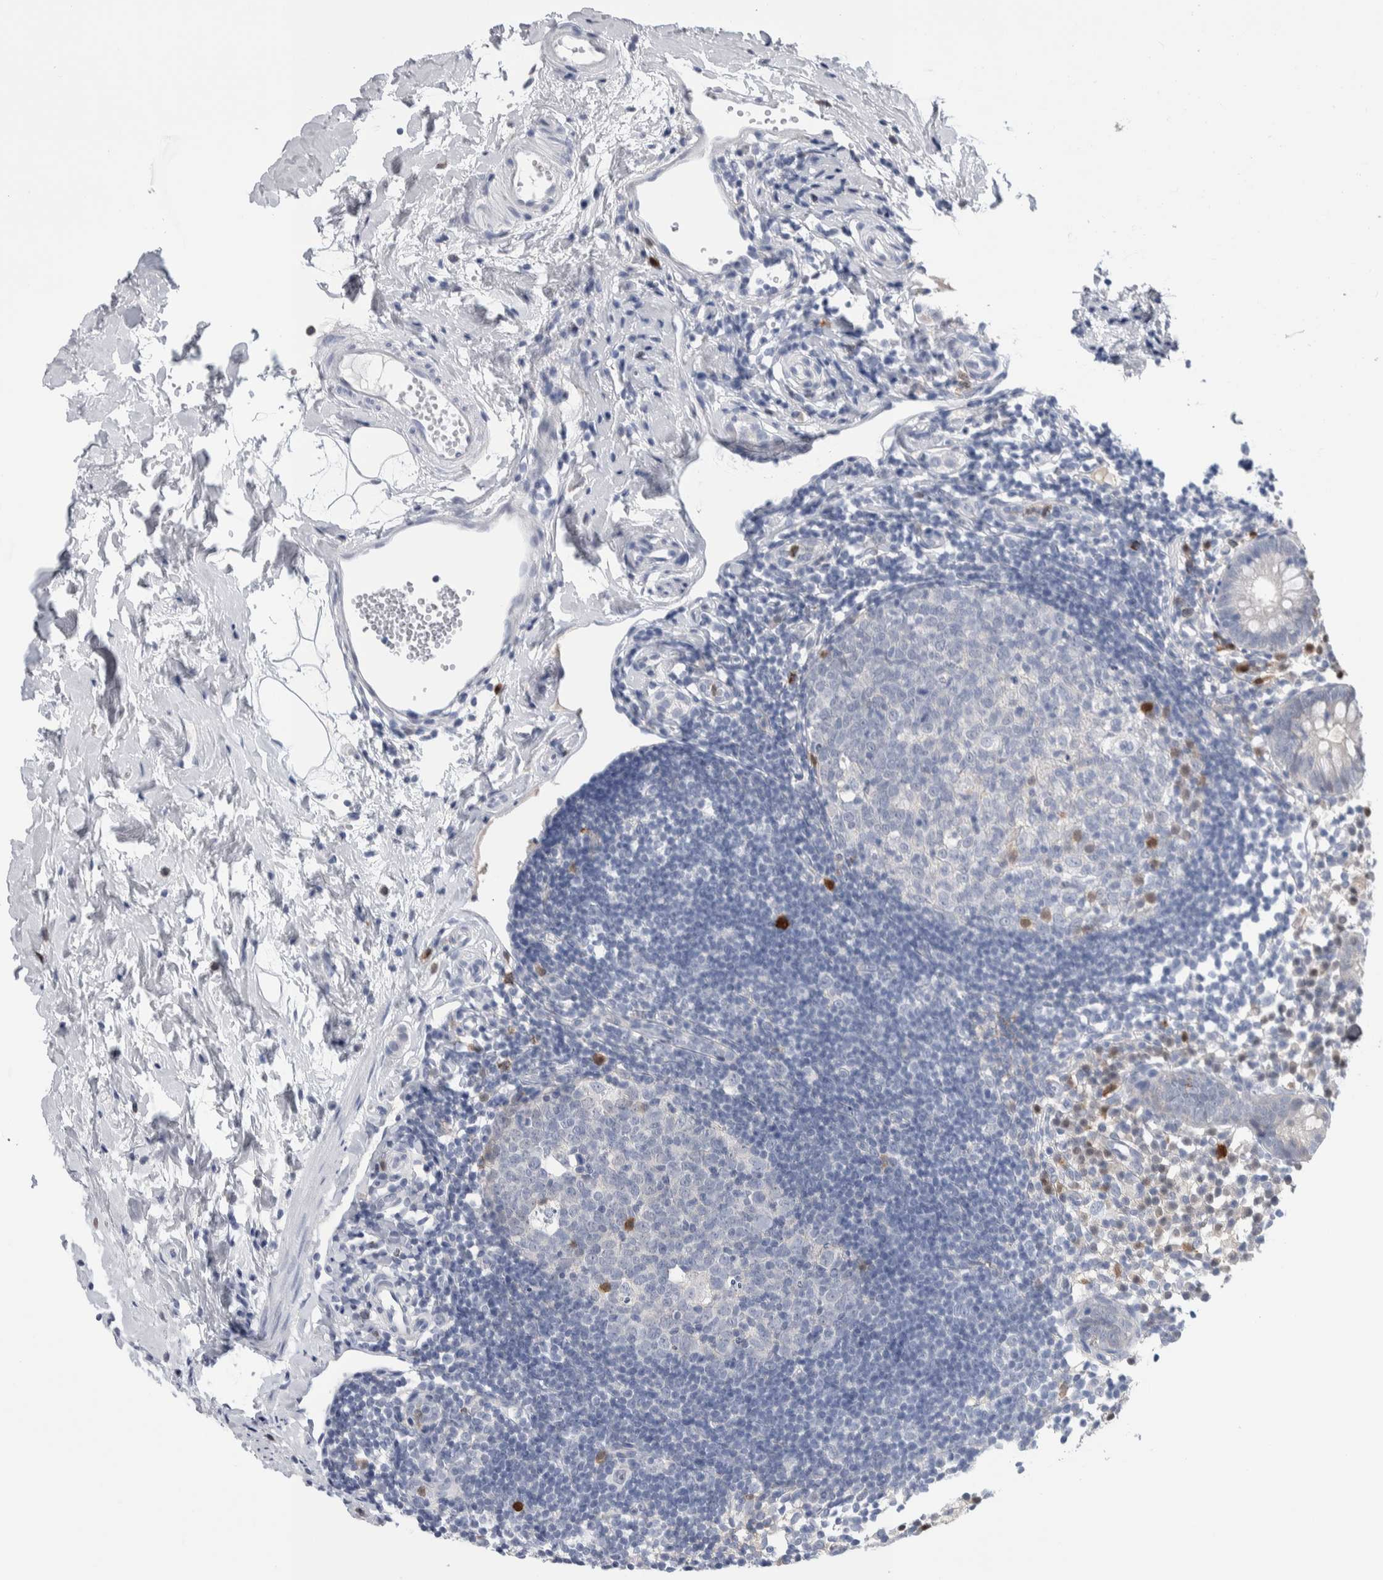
{"staining": {"intensity": "weak", "quantity": "<25%", "location": "cytoplasmic/membranous"}, "tissue": "appendix", "cell_type": "Glandular cells", "image_type": "normal", "snomed": [{"axis": "morphology", "description": "Normal tissue, NOS"}, {"axis": "topography", "description": "Appendix"}], "caption": "DAB immunohistochemical staining of unremarkable human appendix displays no significant positivity in glandular cells.", "gene": "LURAP1L", "patient": {"sex": "female", "age": 20}}